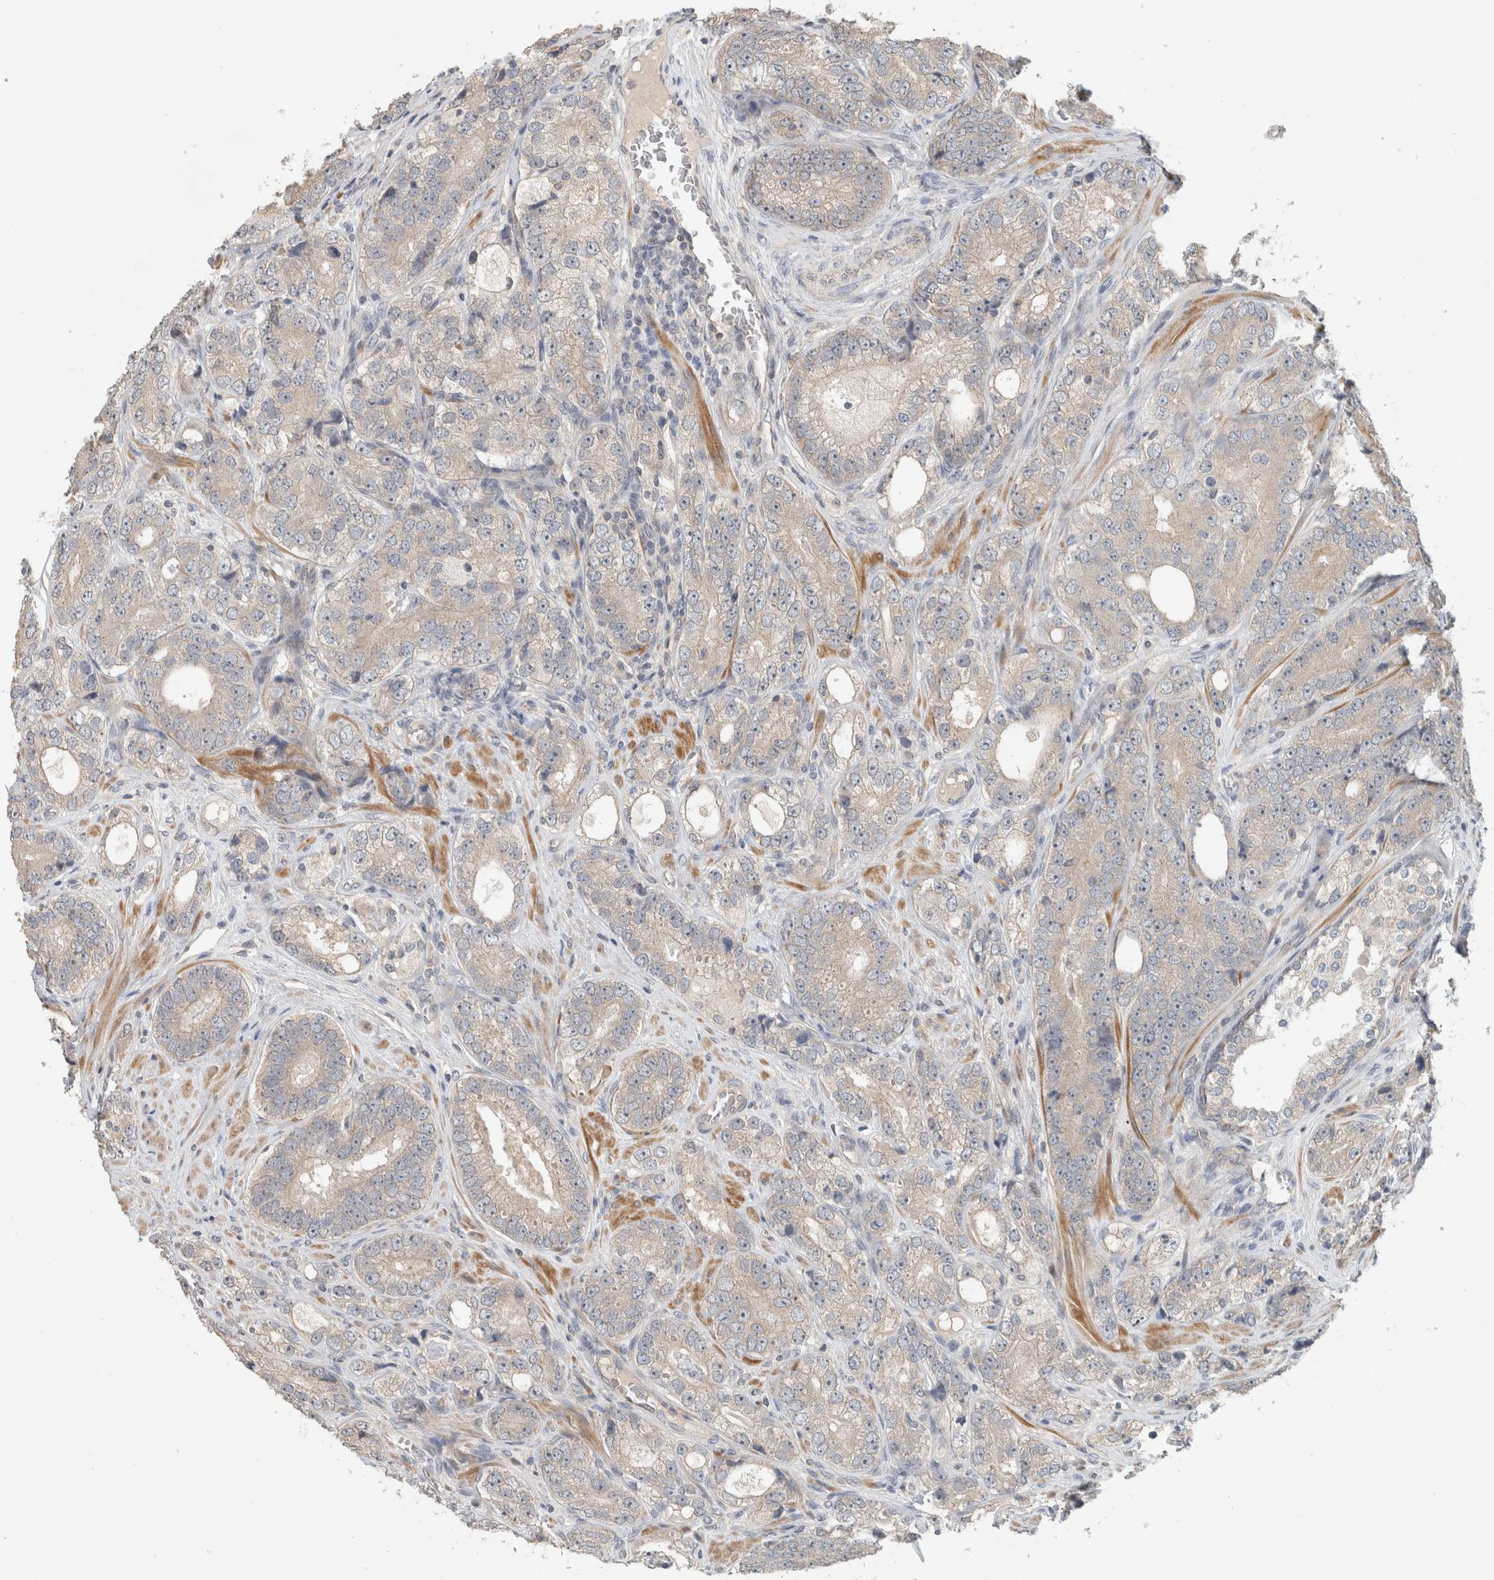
{"staining": {"intensity": "negative", "quantity": "none", "location": "none"}, "tissue": "prostate cancer", "cell_type": "Tumor cells", "image_type": "cancer", "snomed": [{"axis": "morphology", "description": "Adenocarcinoma, High grade"}, {"axis": "topography", "description": "Prostate"}], "caption": "IHC micrograph of neoplastic tissue: human prostate cancer (adenocarcinoma (high-grade)) stained with DAB reveals no significant protein positivity in tumor cells.", "gene": "ERCC6L2", "patient": {"sex": "male", "age": 56}}